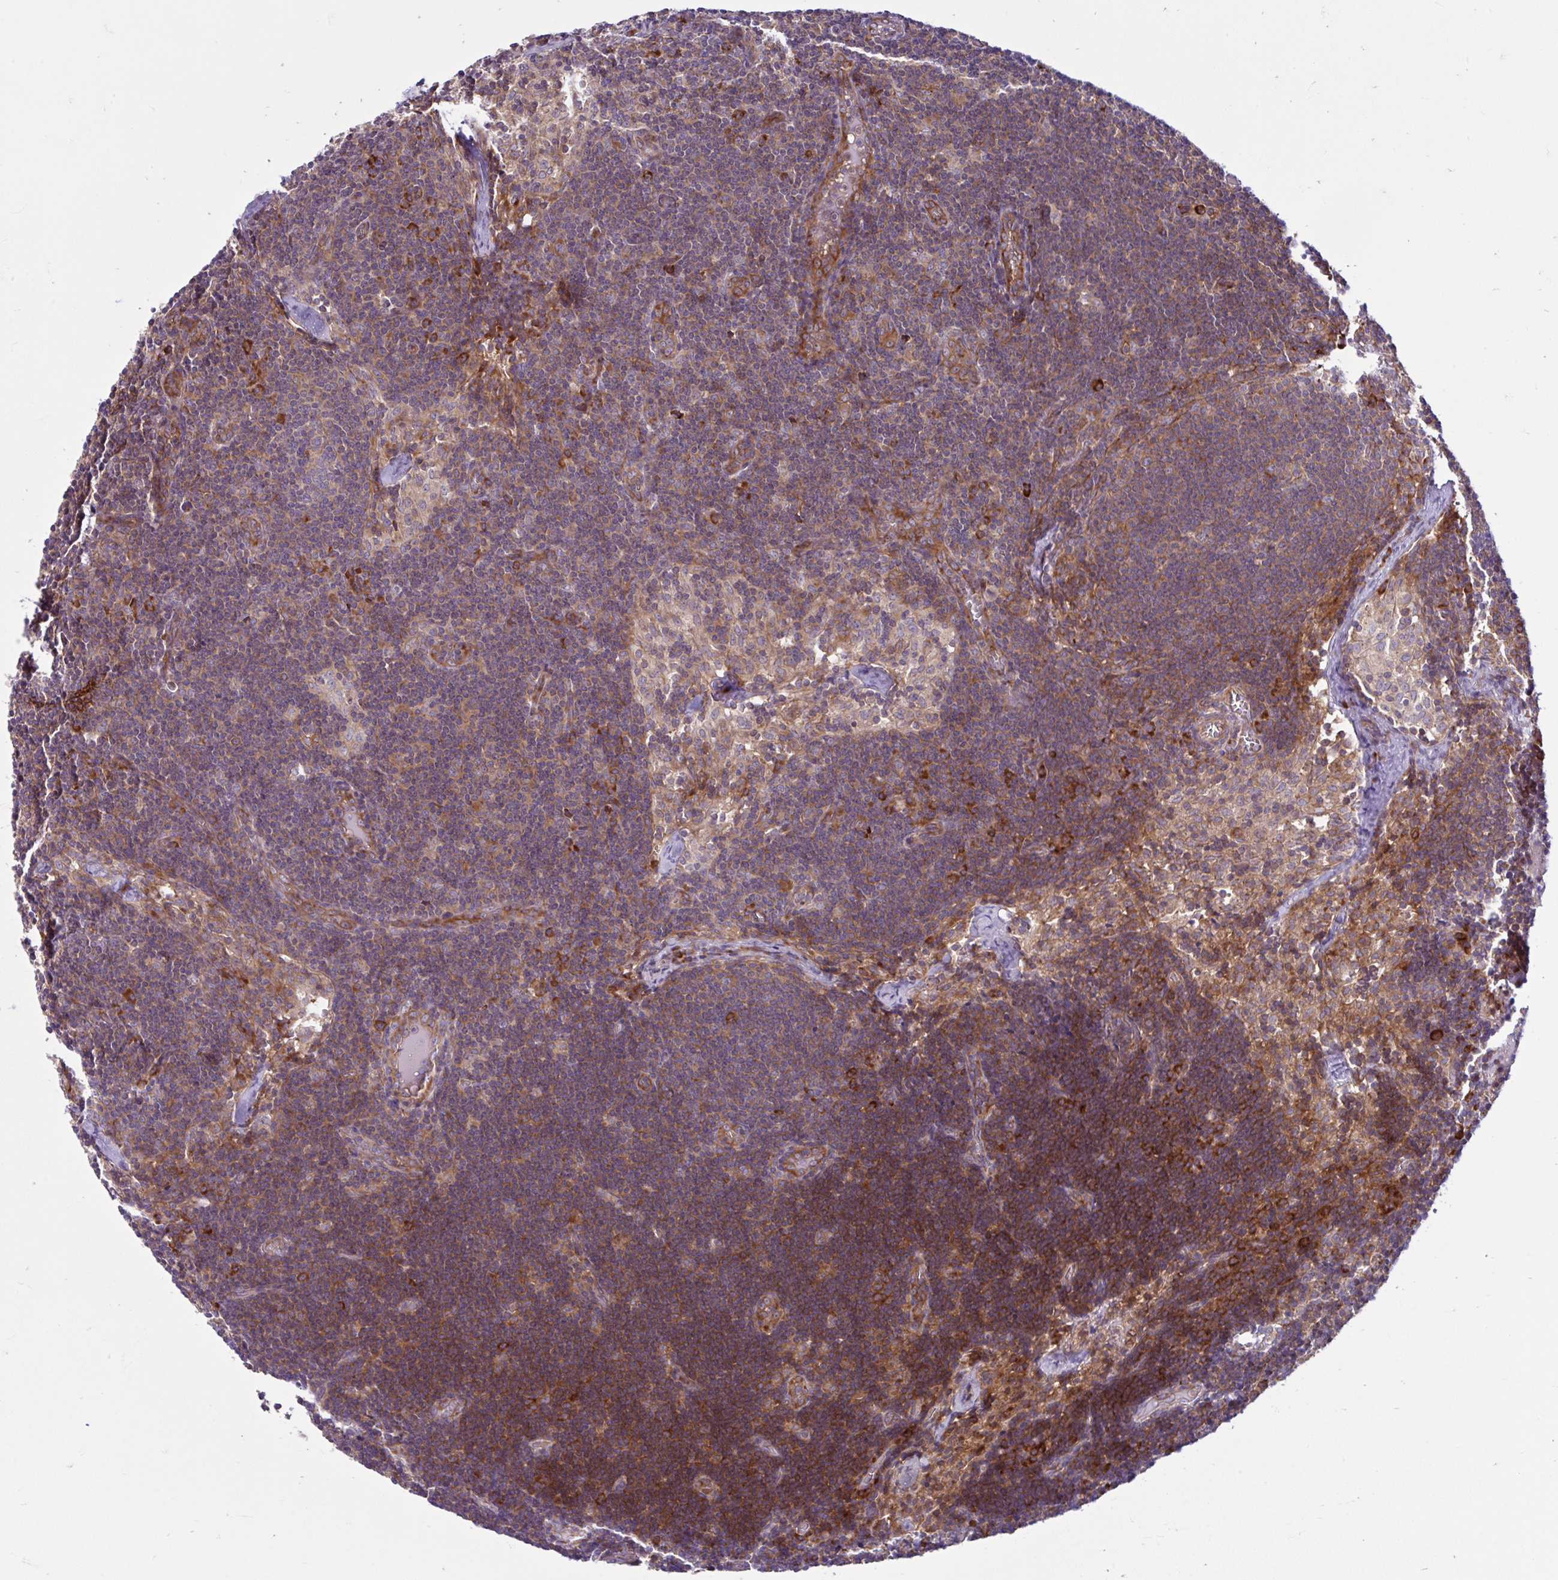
{"staining": {"intensity": "moderate", "quantity": "25%-75%", "location": "cytoplasmic/membranous"}, "tissue": "lymph node", "cell_type": "Germinal center cells", "image_type": "normal", "snomed": [{"axis": "morphology", "description": "Normal tissue, NOS"}, {"axis": "topography", "description": "Lymph node"}], "caption": "This is a histology image of immunohistochemistry (IHC) staining of unremarkable lymph node, which shows moderate positivity in the cytoplasmic/membranous of germinal center cells.", "gene": "NTPCR", "patient": {"sex": "female", "age": 31}}